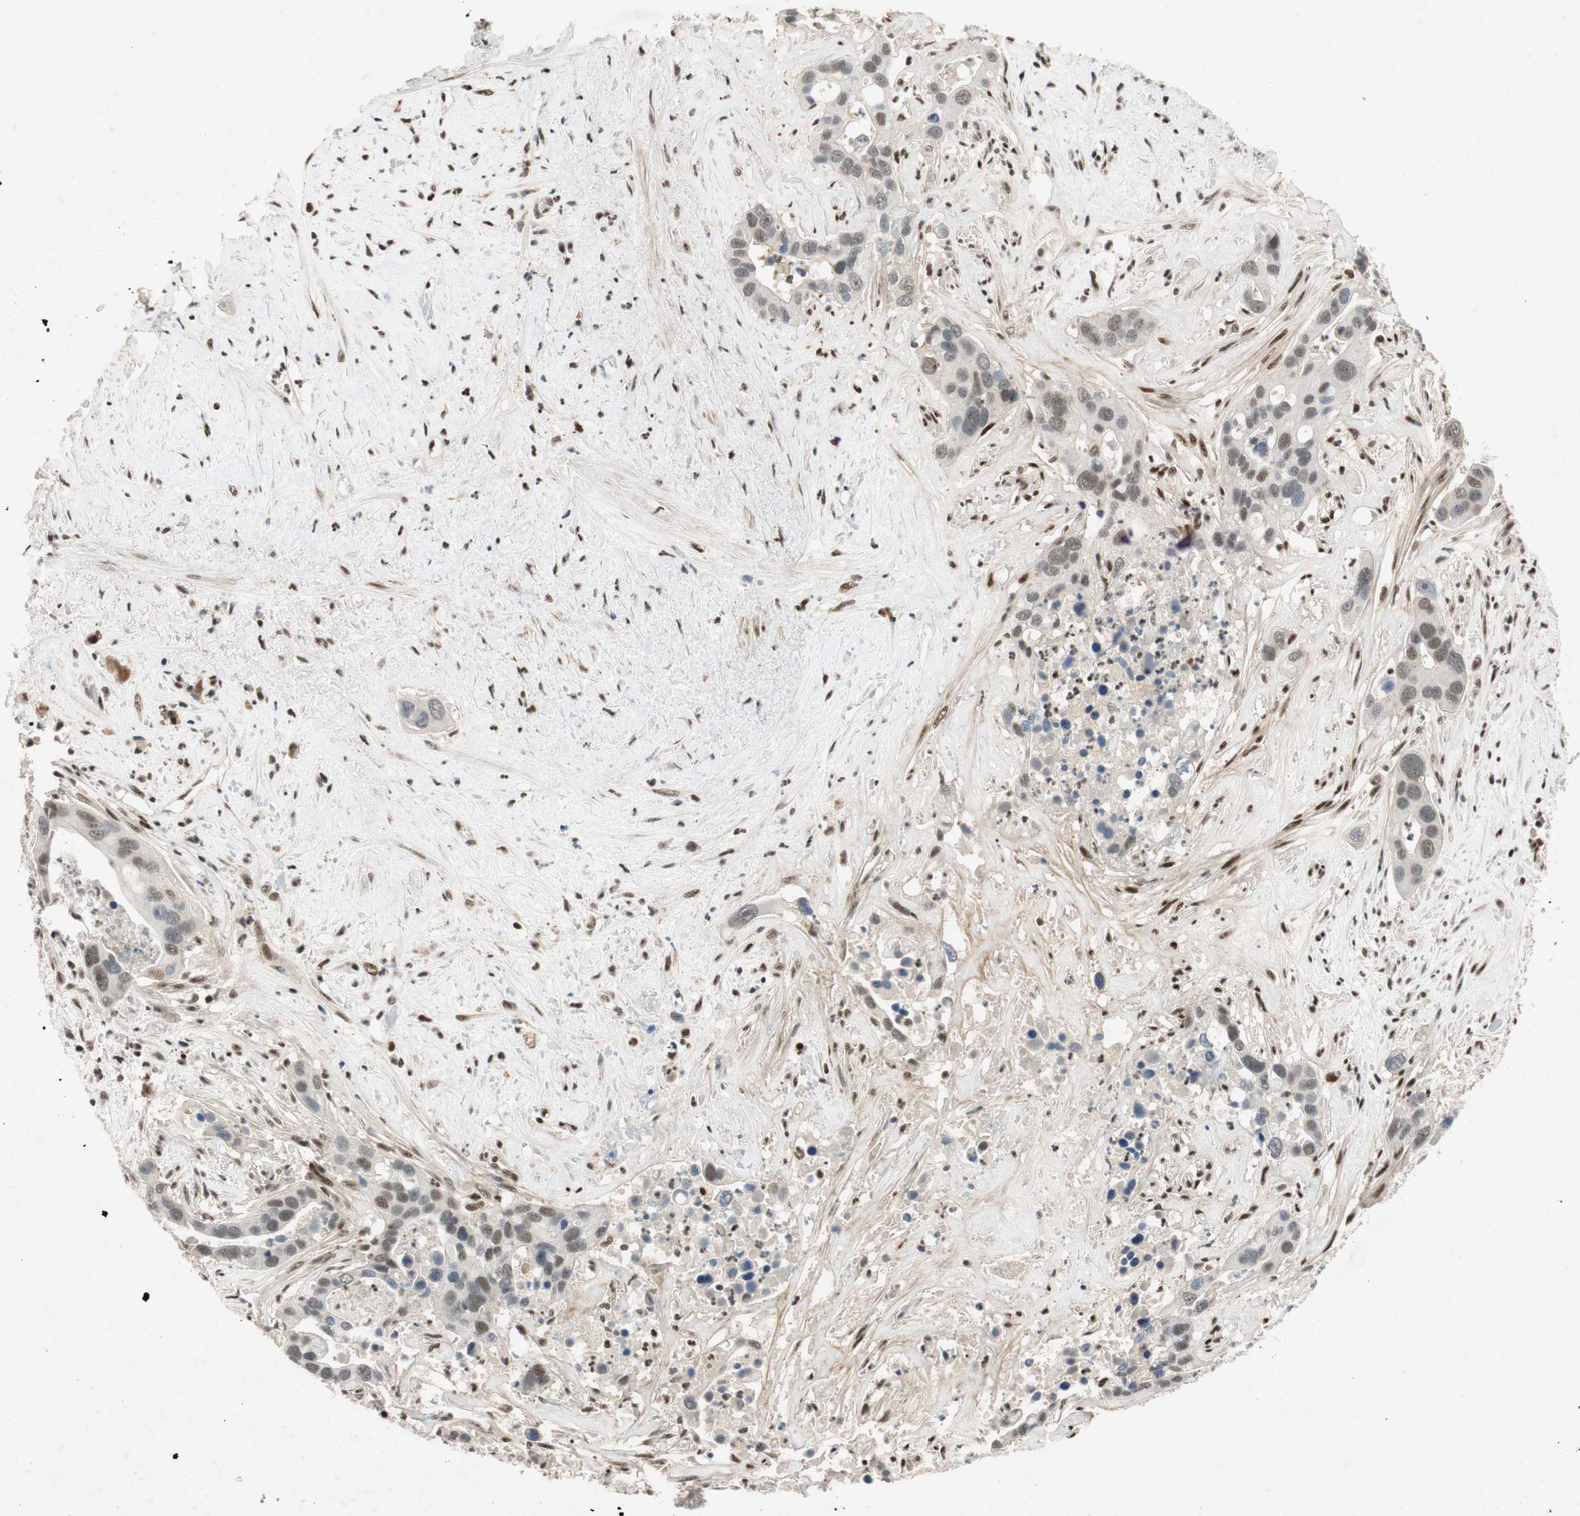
{"staining": {"intensity": "weak", "quantity": "25%-75%", "location": "nuclear"}, "tissue": "liver cancer", "cell_type": "Tumor cells", "image_type": "cancer", "snomed": [{"axis": "morphology", "description": "Cholangiocarcinoma"}, {"axis": "topography", "description": "Liver"}], "caption": "Protein expression analysis of liver cholangiocarcinoma demonstrates weak nuclear expression in approximately 25%-75% of tumor cells. Immunohistochemistry stains the protein in brown and the nuclei are stained blue.", "gene": "NCBP3", "patient": {"sex": "female", "age": 65}}